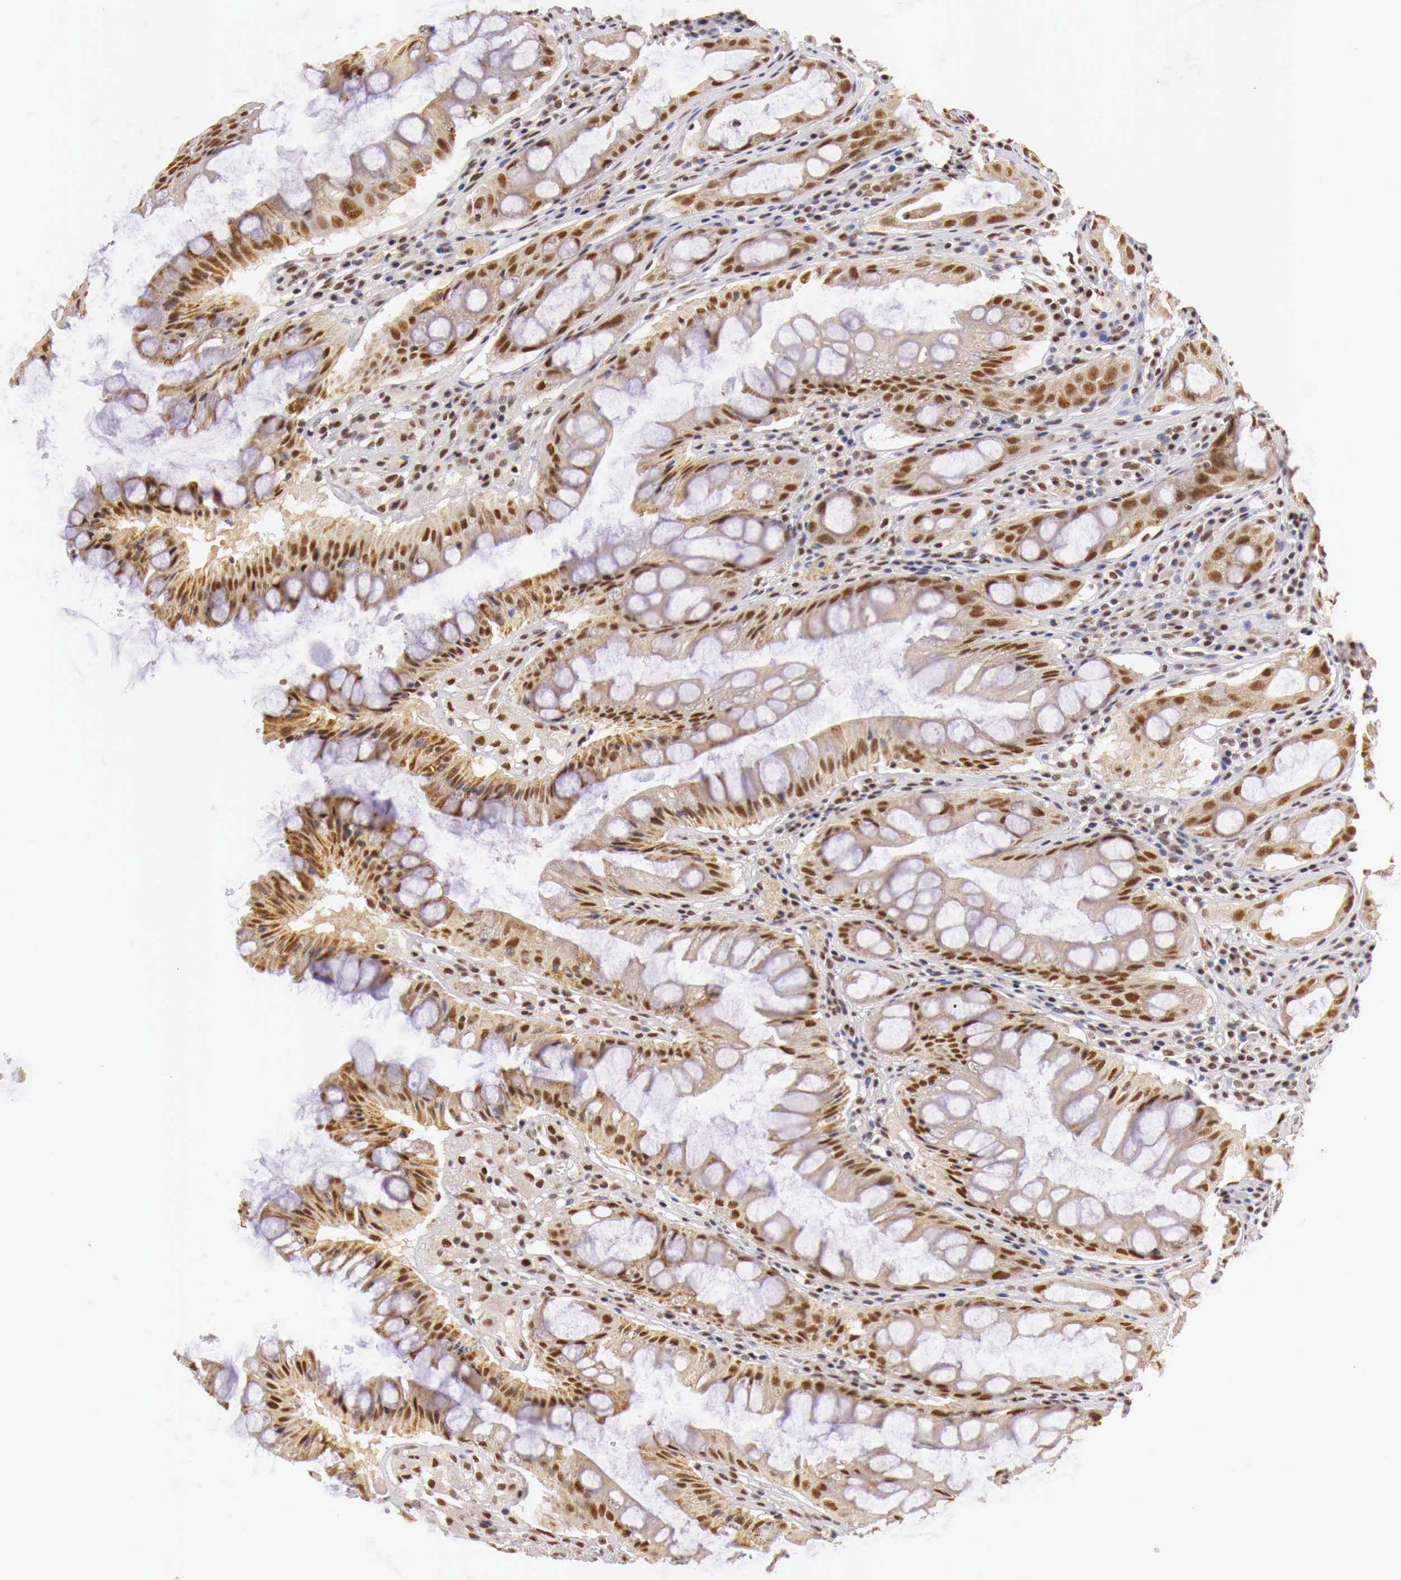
{"staining": {"intensity": "moderate", "quantity": ">75%", "location": "cytoplasmic/membranous,nuclear"}, "tissue": "rectum", "cell_type": "Glandular cells", "image_type": "normal", "snomed": [{"axis": "morphology", "description": "Normal tissue, NOS"}, {"axis": "topography", "description": "Rectum"}], "caption": "This is a micrograph of IHC staining of normal rectum, which shows moderate positivity in the cytoplasmic/membranous,nuclear of glandular cells.", "gene": "GPKOW", "patient": {"sex": "female", "age": 60}}